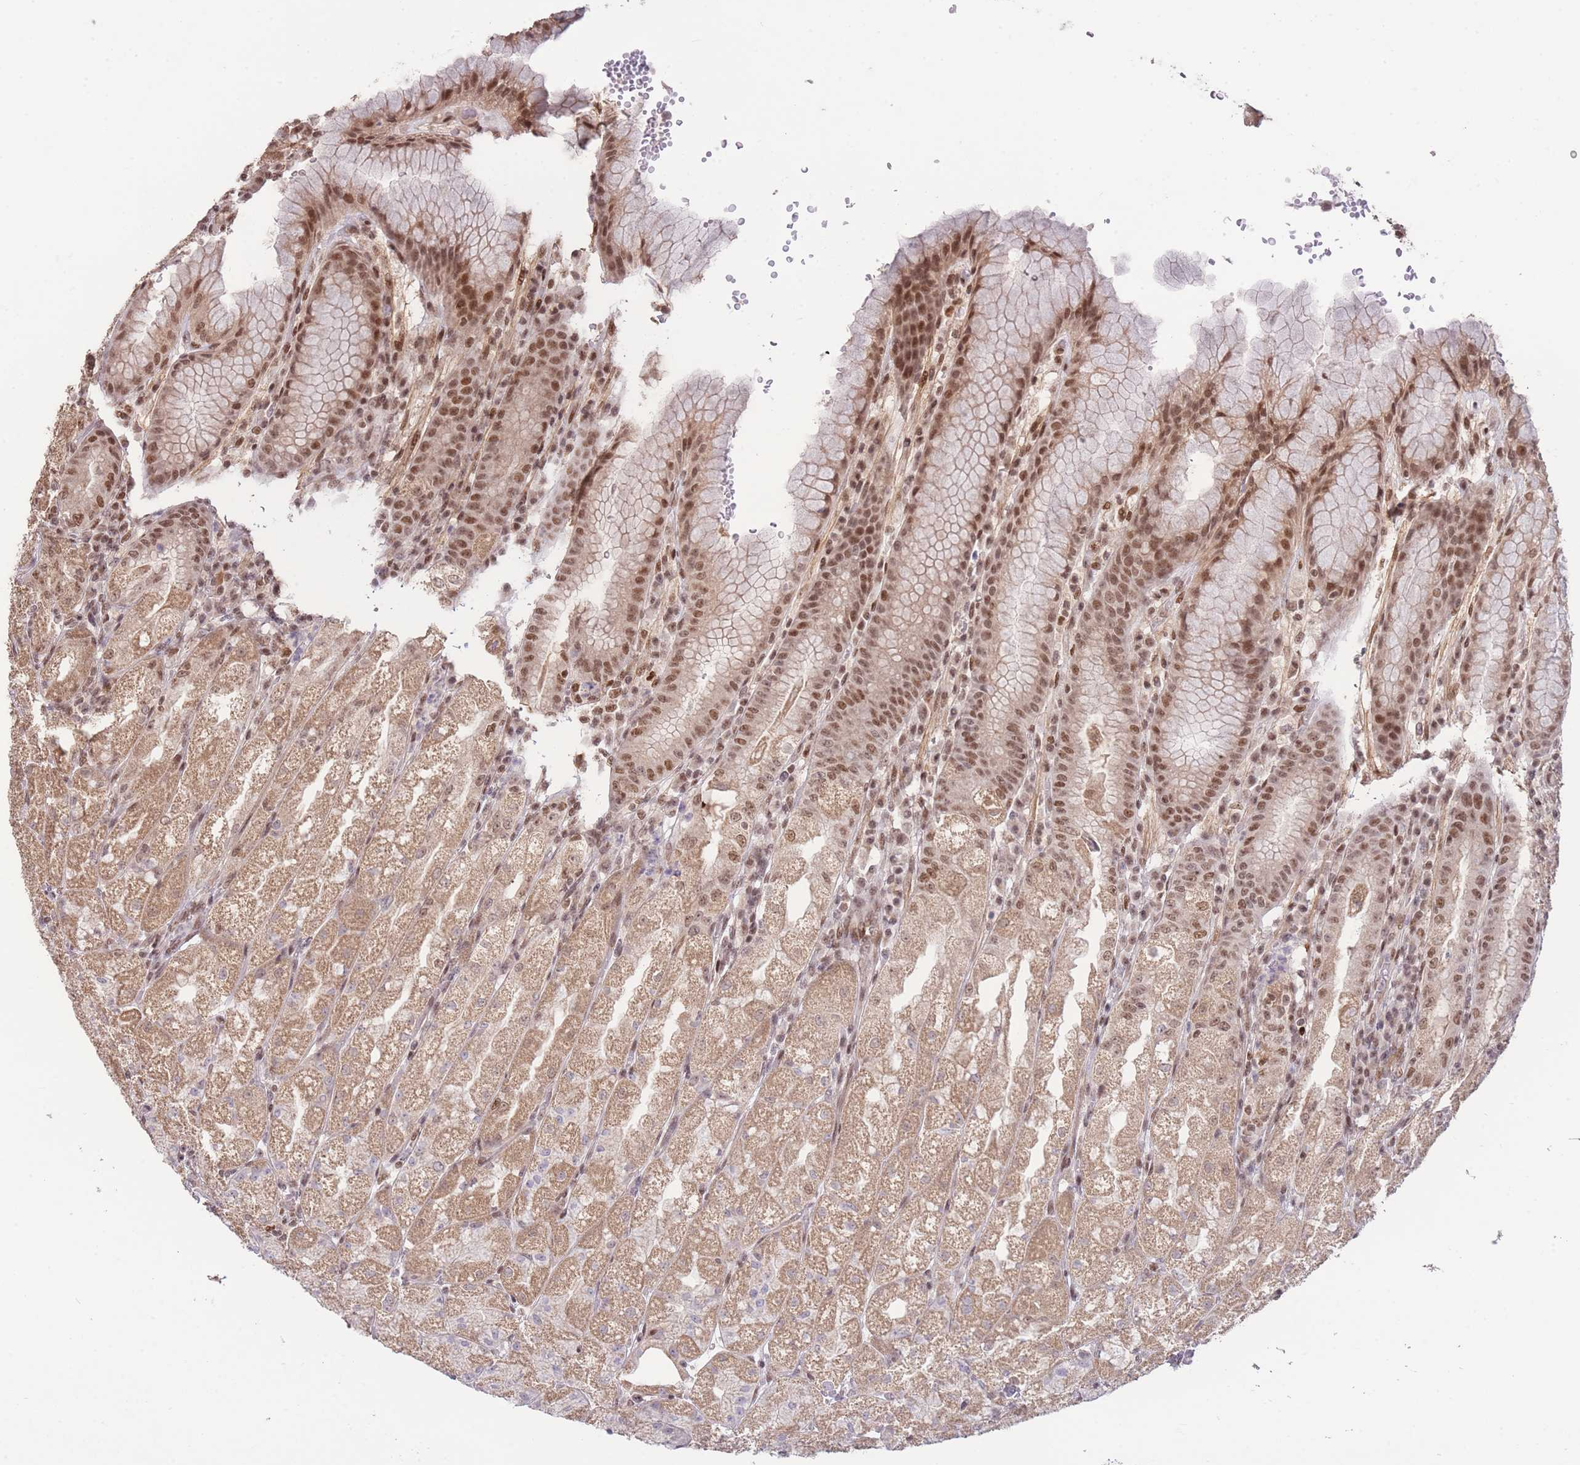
{"staining": {"intensity": "moderate", "quantity": ">75%", "location": "nuclear"}, "tissue": "stomach", "cell_type": "Glandular cells", "image_type": "normal", "snomed": [{"axis": "morphology", "description": "Normal tissue, NOS"}, {"axis": "topography", "description": "Stomach, upper"}], "caption": "Glandular cells demonstrate moderate nuclear staining in about >75% of cells in benign stomach.", "gene": "CARD8", "patient": {"sex": "male", "age": 52}}